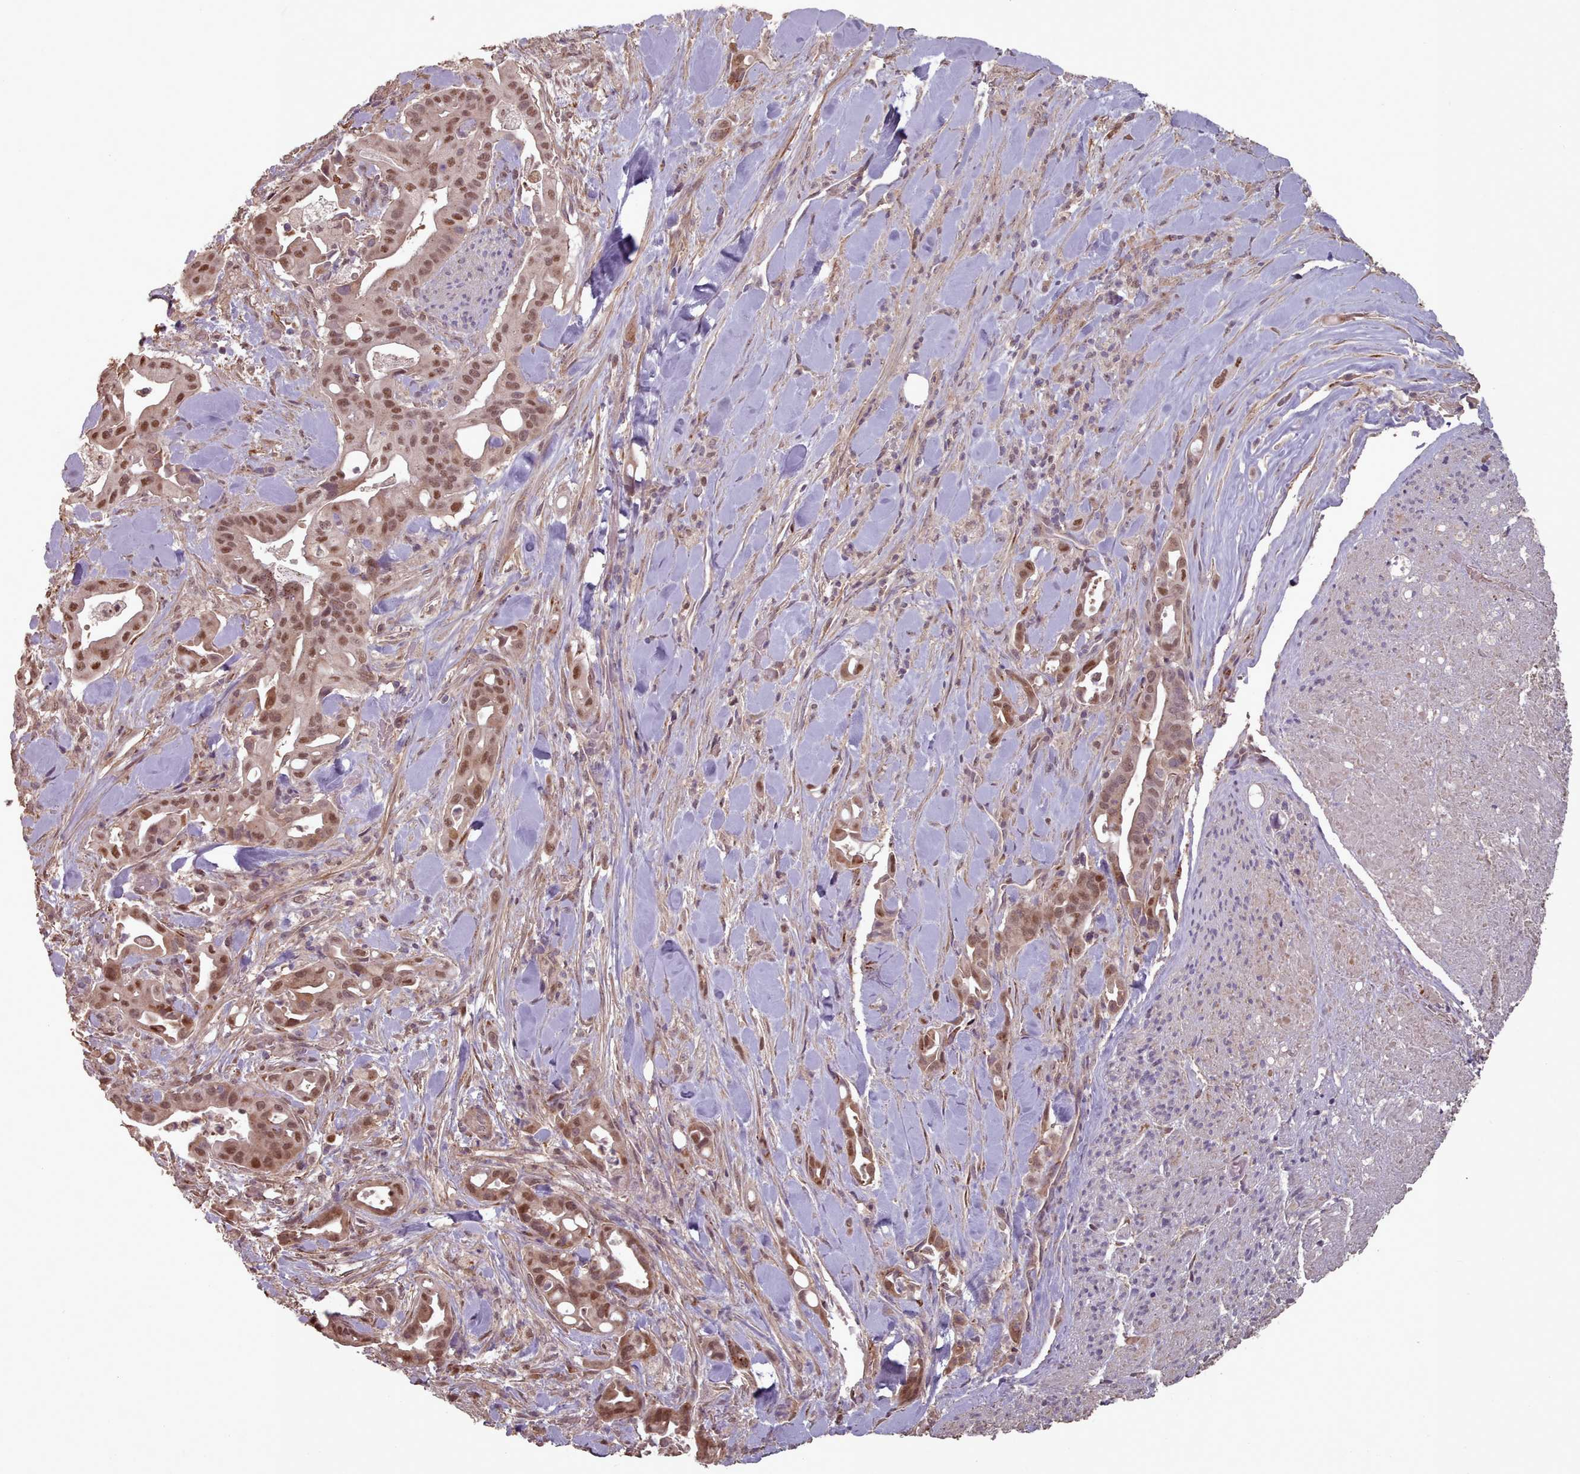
{"staining": {"intensity": "moderate", "quantity": ">75%", "location": "nuclear"}, "tissue": "liver cancer", "cell_type": "Tumor cells", "image_type": "cancer", "snomed": [{"axis": "morphology", "description": "Cholangiocarcinoma"}, {"axis": "topography", "description": "Liver"}], "caption": "Immunohistochemistry (IHC) of cholangiocarcinoma (liver) shows medium levels of moderate nuclear expression in approximately >75% of tumor cells.", "gene": "ERCC6L", "patient": {"sex": "female", "age": 68}}